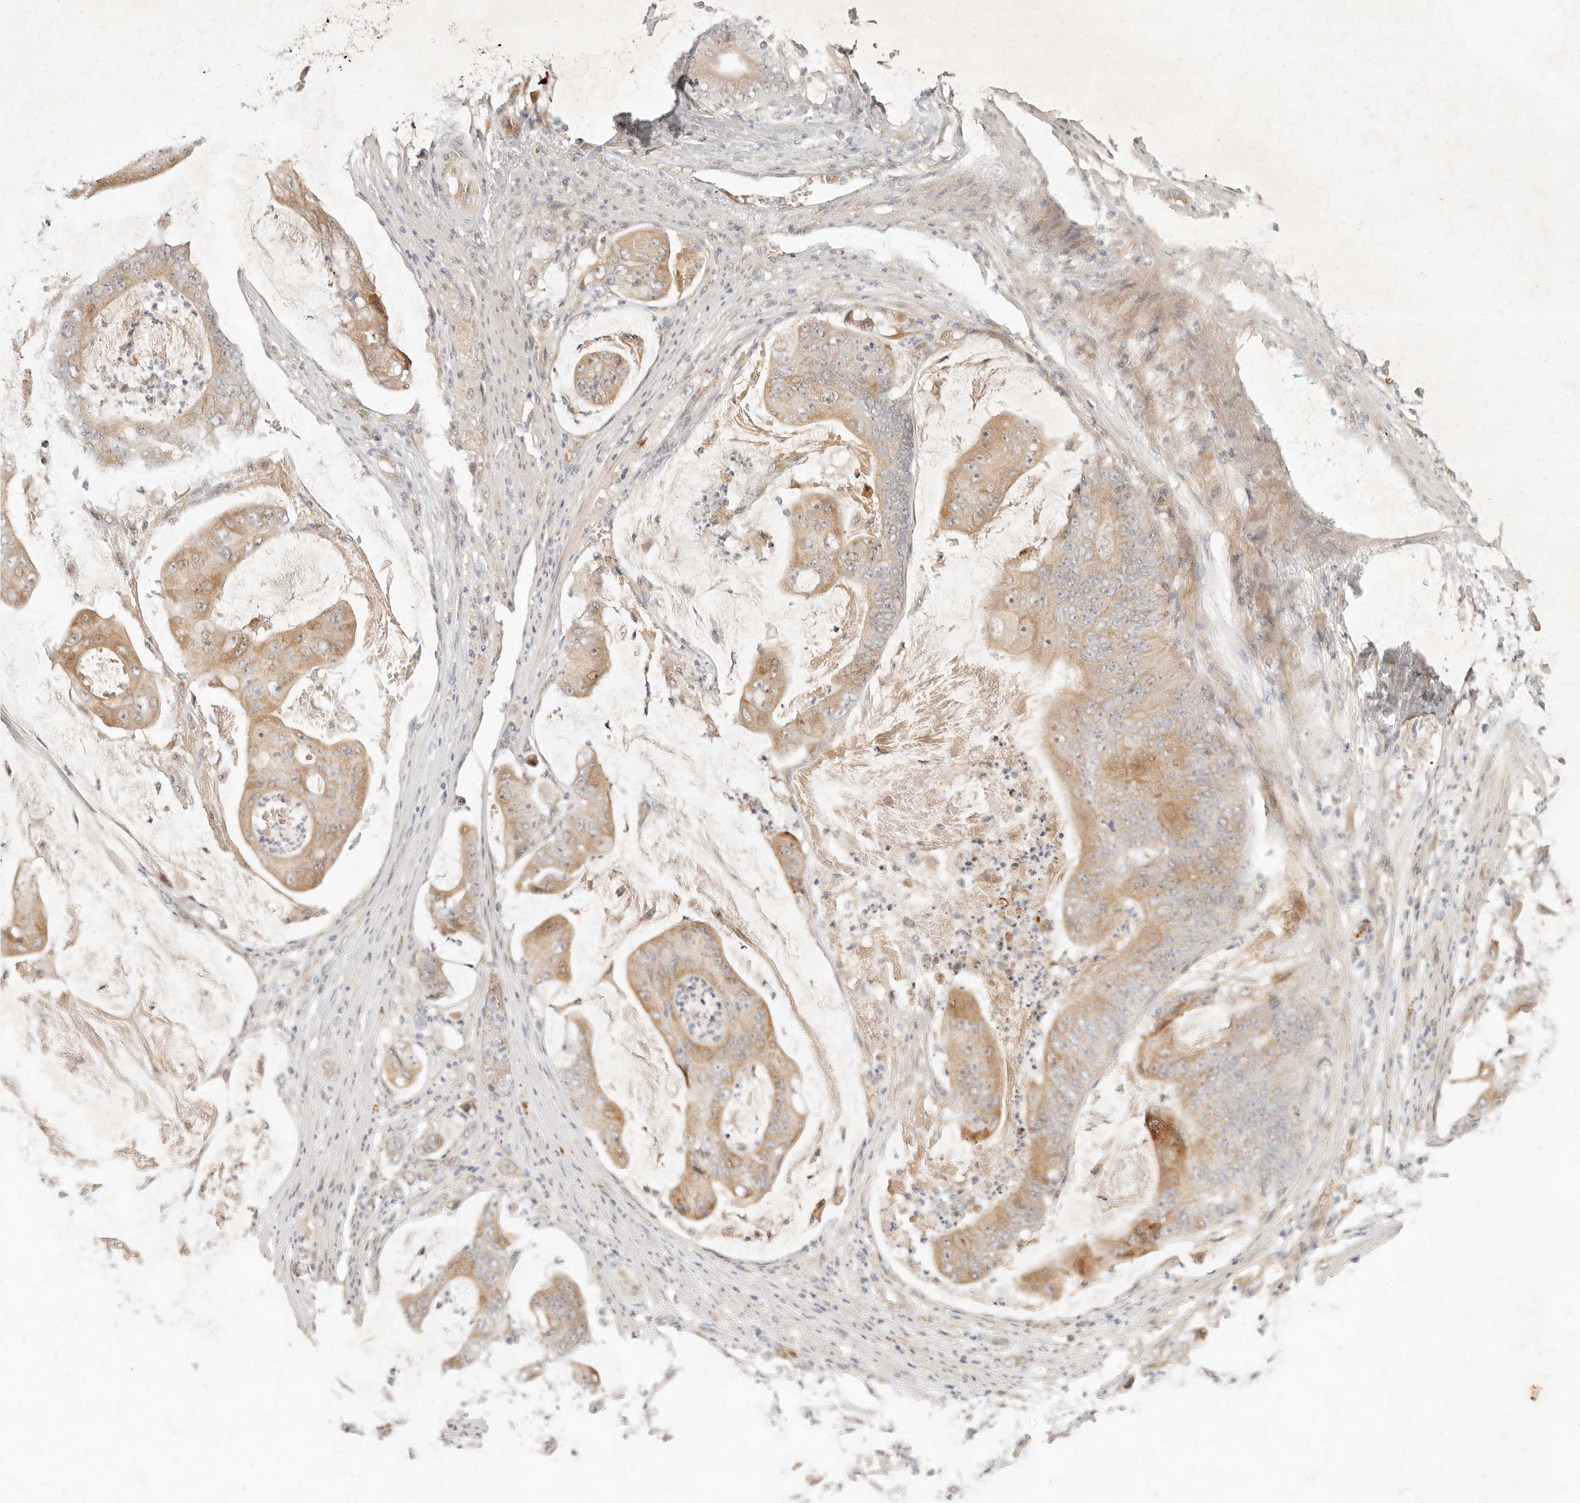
{"staining": {"intensity": "moderate", "quantity": ">75%", "location": "cytoplasmic/membranous"}, "tissue": "stomach cancer", "cell_type": "Tumor cells", "image_type": "cancer", "snomed": [{"axis": "morphology", "description": "Adenocarcinoma, NOS"}, {"axis": "topography", "description": "Stomach"}], "caption": "Tumor cells exhibit medium levels of moderate cytoplasmic/membranous positivity in approximately >75% of cells in human stomach cancer (adenocarcinoma). The protein is shown in brown color, while the nuclei are stained blue.", "gene": "UBXN11", "patient": {"sex": "female", "age": 73}}